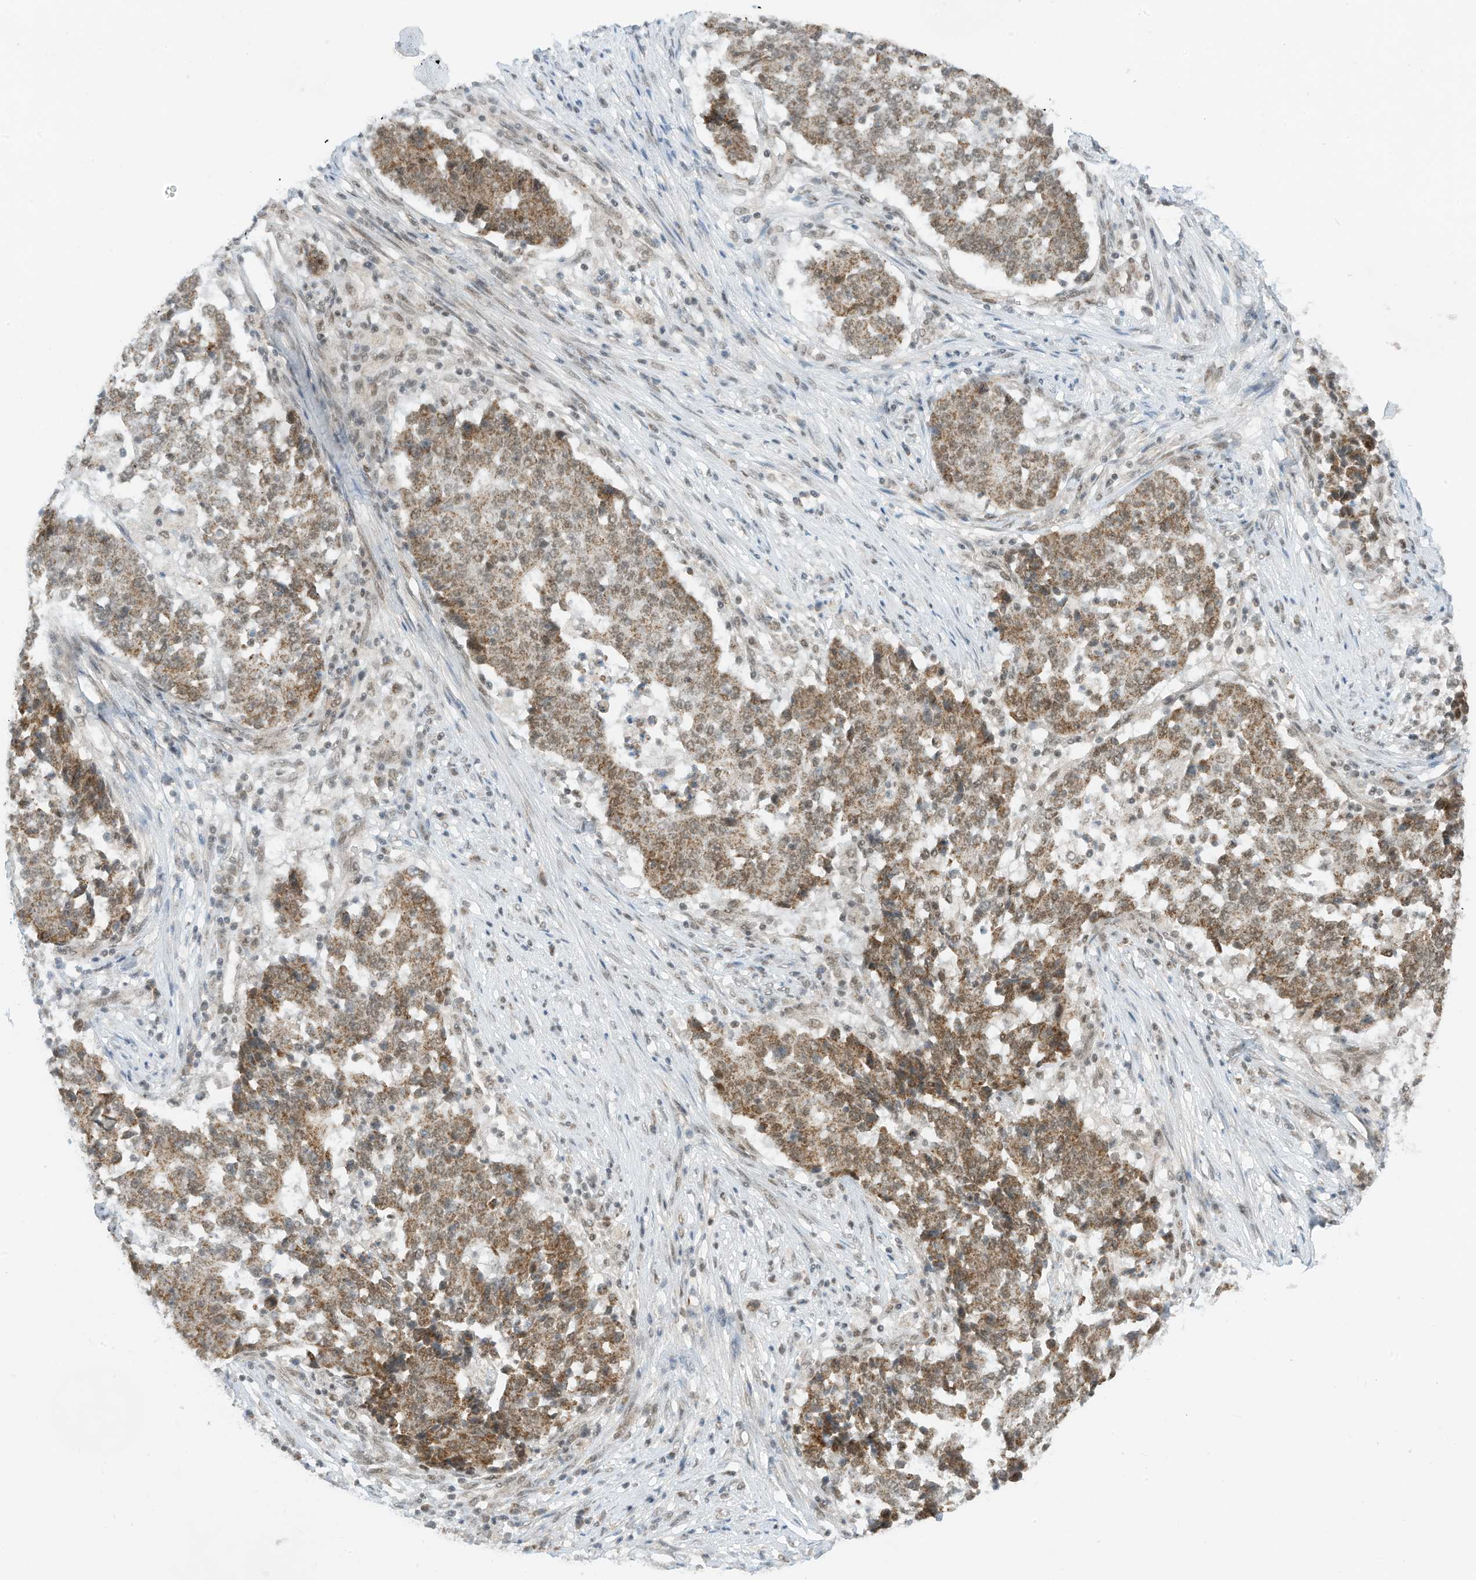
{"staining": {"intensity": "moderate", "quantity": ">75%", "location": "cytoplasmic/membranous"}, "tissue": "stomach cancer", "cell_type": "Tumor cells", "image_type": "cancer", "snomed": [{"axis": "morphology", "description": "Adenocarcinoma, NOS"}, {"axis": "topography", "description": "Stomach"}], "caption": "High-power microscopy captured an immunohistochemistry photomicrograph of stomach cancer, revealing moderate cytoplasmic/membranous positivity in about >75% of tumor cells. The protein is shown in brown color, while the nuclei are stained blue.", "gene": "AURKAIP1", "patient": {"sex": "male", "age": 59}}